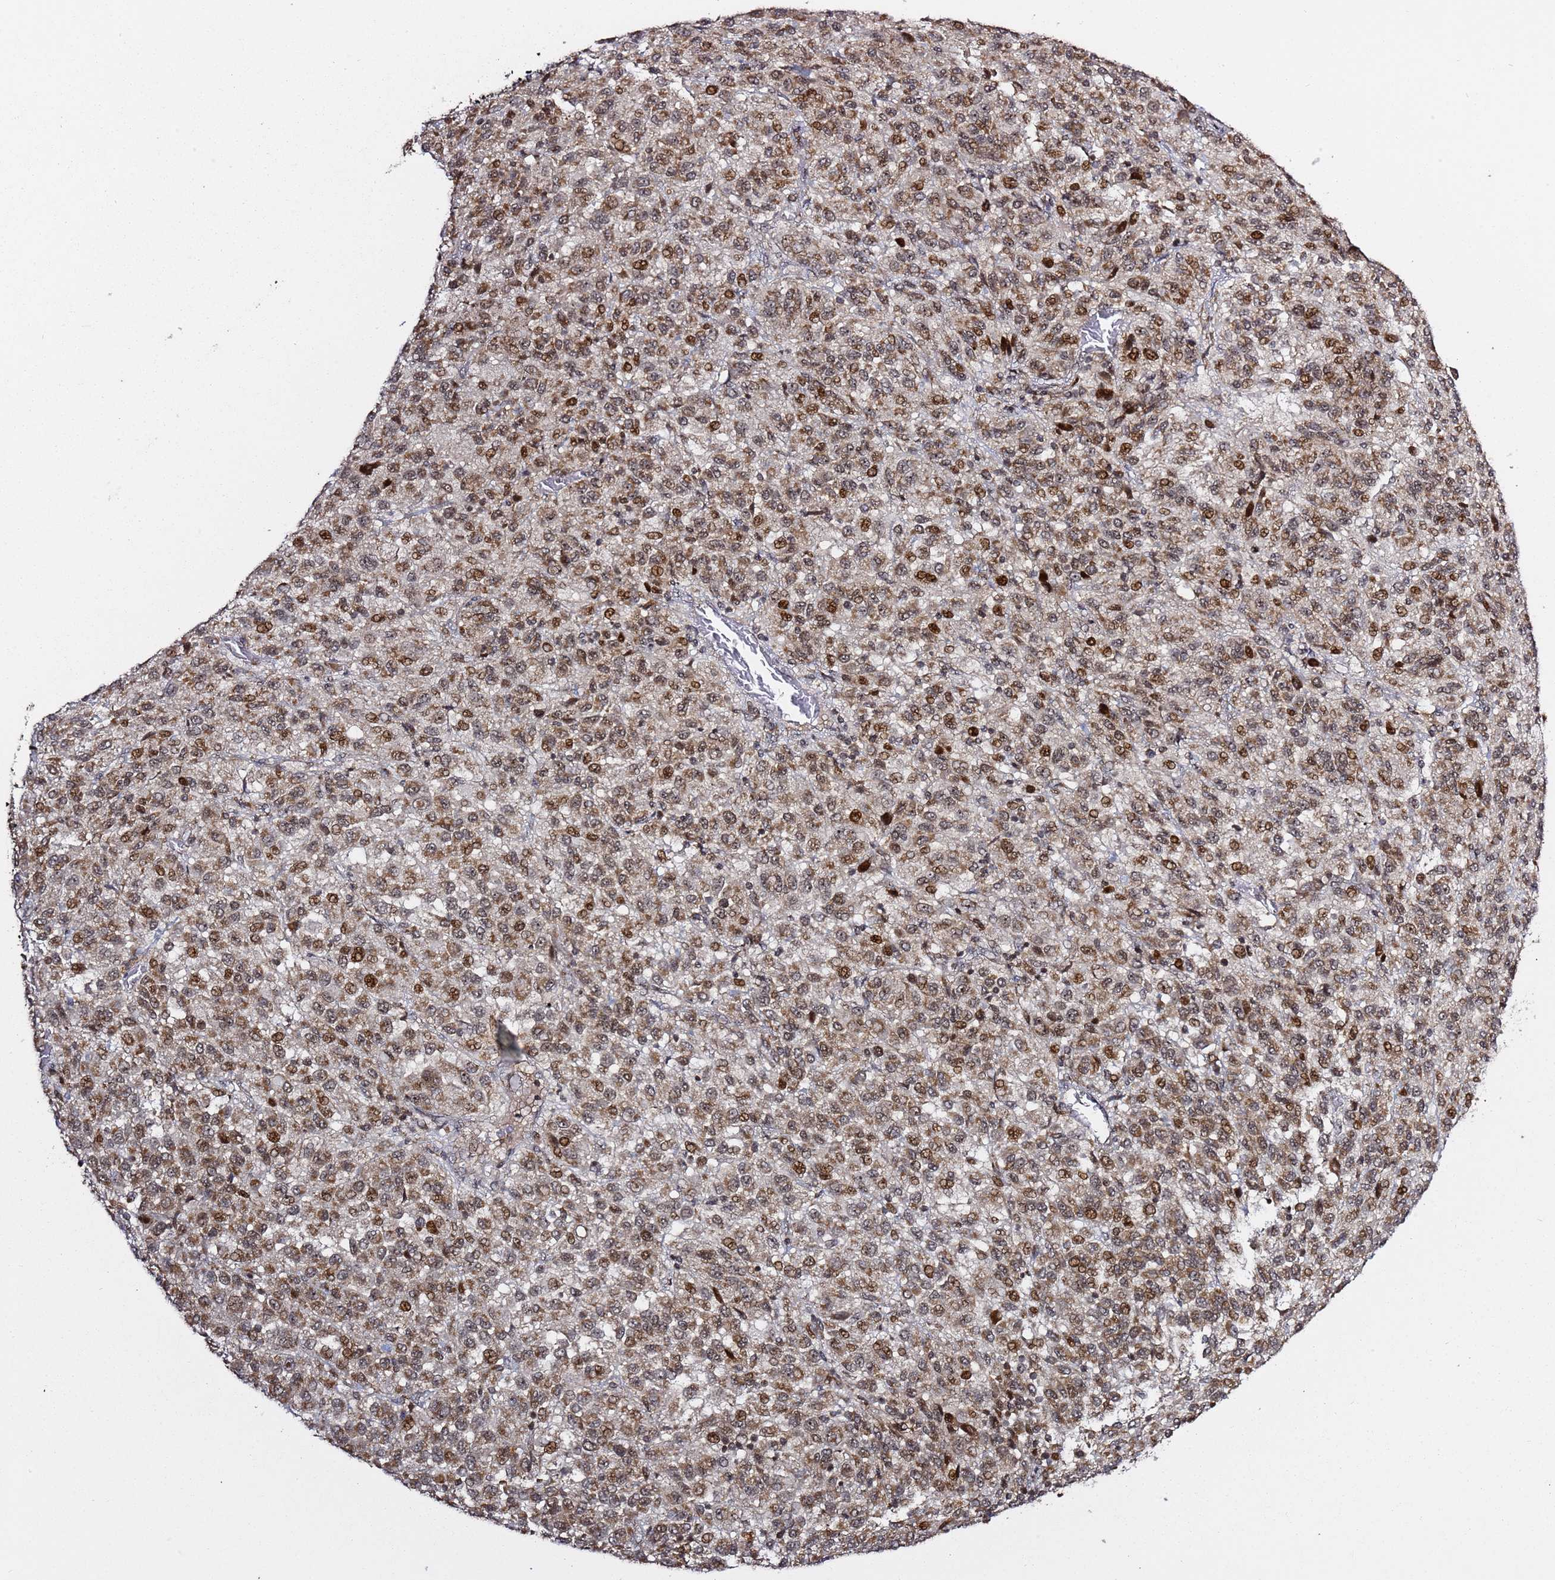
{"staining": {"intensity": "moderate", "quantity": ">75%", "location": "nuclear"}, "tissue": "melanoma", "cell_type": "Tumor cells", "image_type": "cancer", "snomed": [{"axis": "morphology", "description": "Malignant melanoma, Metastatic site"}, {"axis": "topography", "description": "Lung"}], "caption": "IHC staining of melanoma, which shows medium levels of moderate nuclear staining in about >75% of tumor cells indicating moderate nuclear protein staining. The staining was performed using DAB (brown) for protein detection and nuclei were counterstained in hematoxylin (blue).", "gene": "RCOR2", "patient": {"sex": "male", "age": 64}}